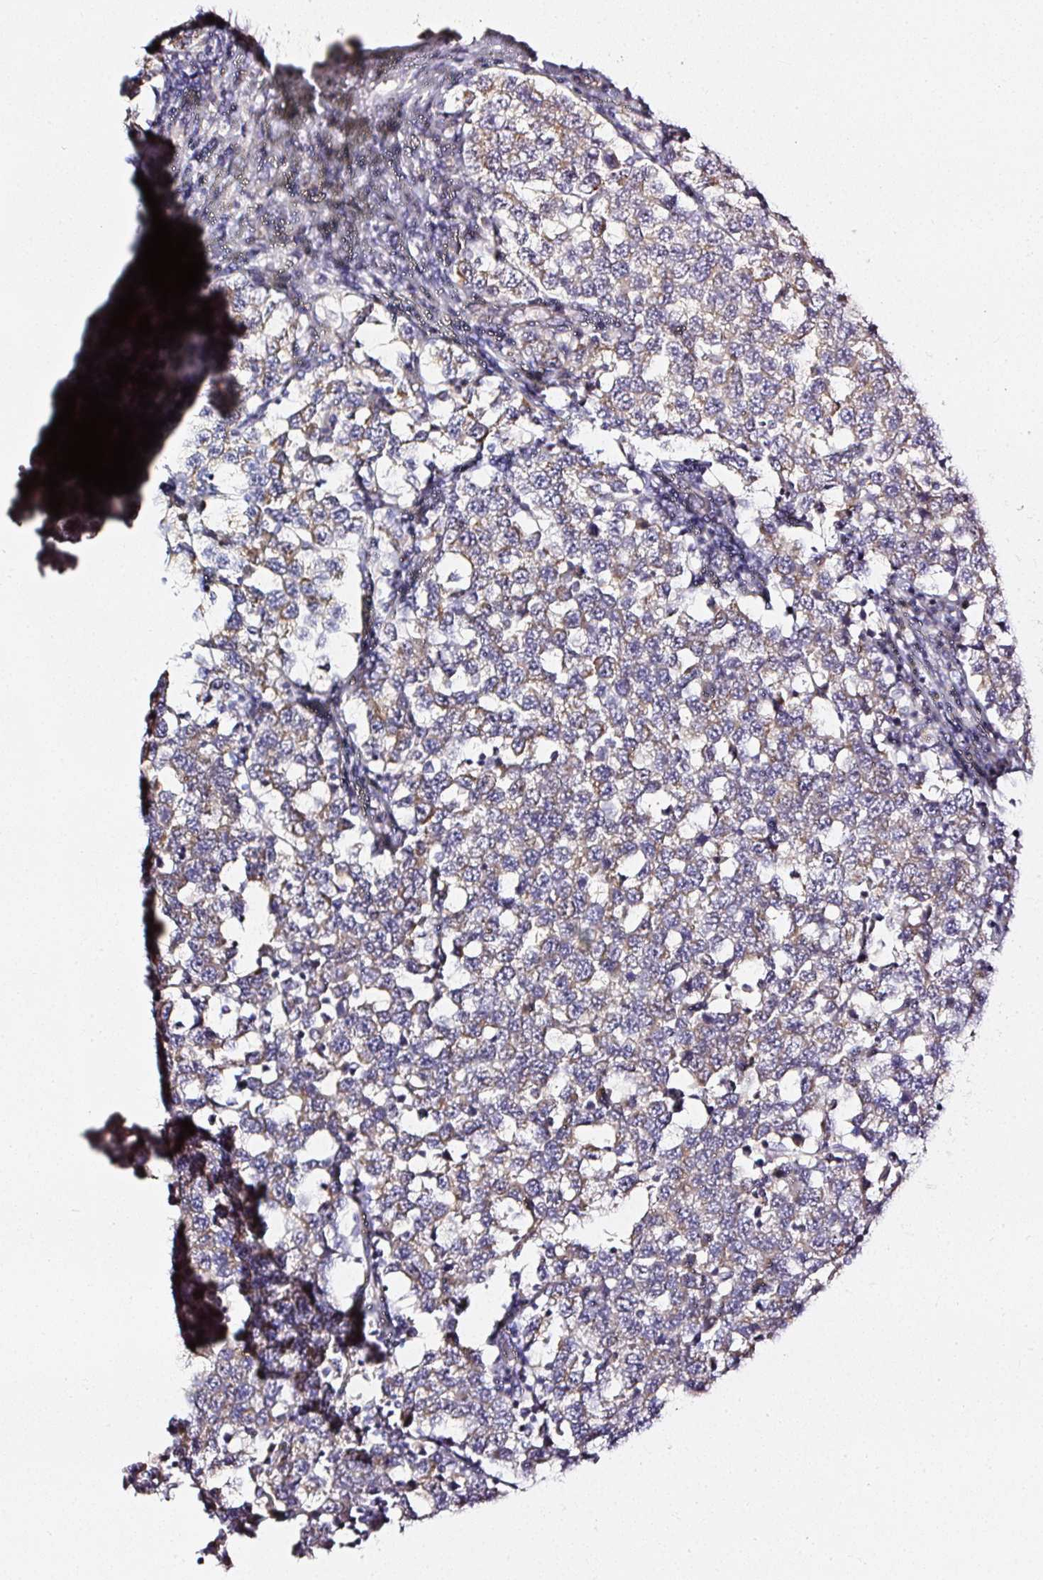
{"staining": {"intensity": "moderate", "quantity": ">75%", "location": "cytoplasmic/membranous"}, "tissue": "testis cancer", "cell_type": "Tumor cells", "image_type": "cancer", "snomed": [{"axis": "morphology", "description": "Seminoma, NOS"}, {"axis": "topography", "description": "Testis"}], "caption": "Human seminoma (testis) stained for a protein (brown) displays moderate cytoplasmic/membranous positive staining in approximately >75% of tumor cells.", "gene": "NTRK1", "patient": {"sex": "male", "age": 34}}